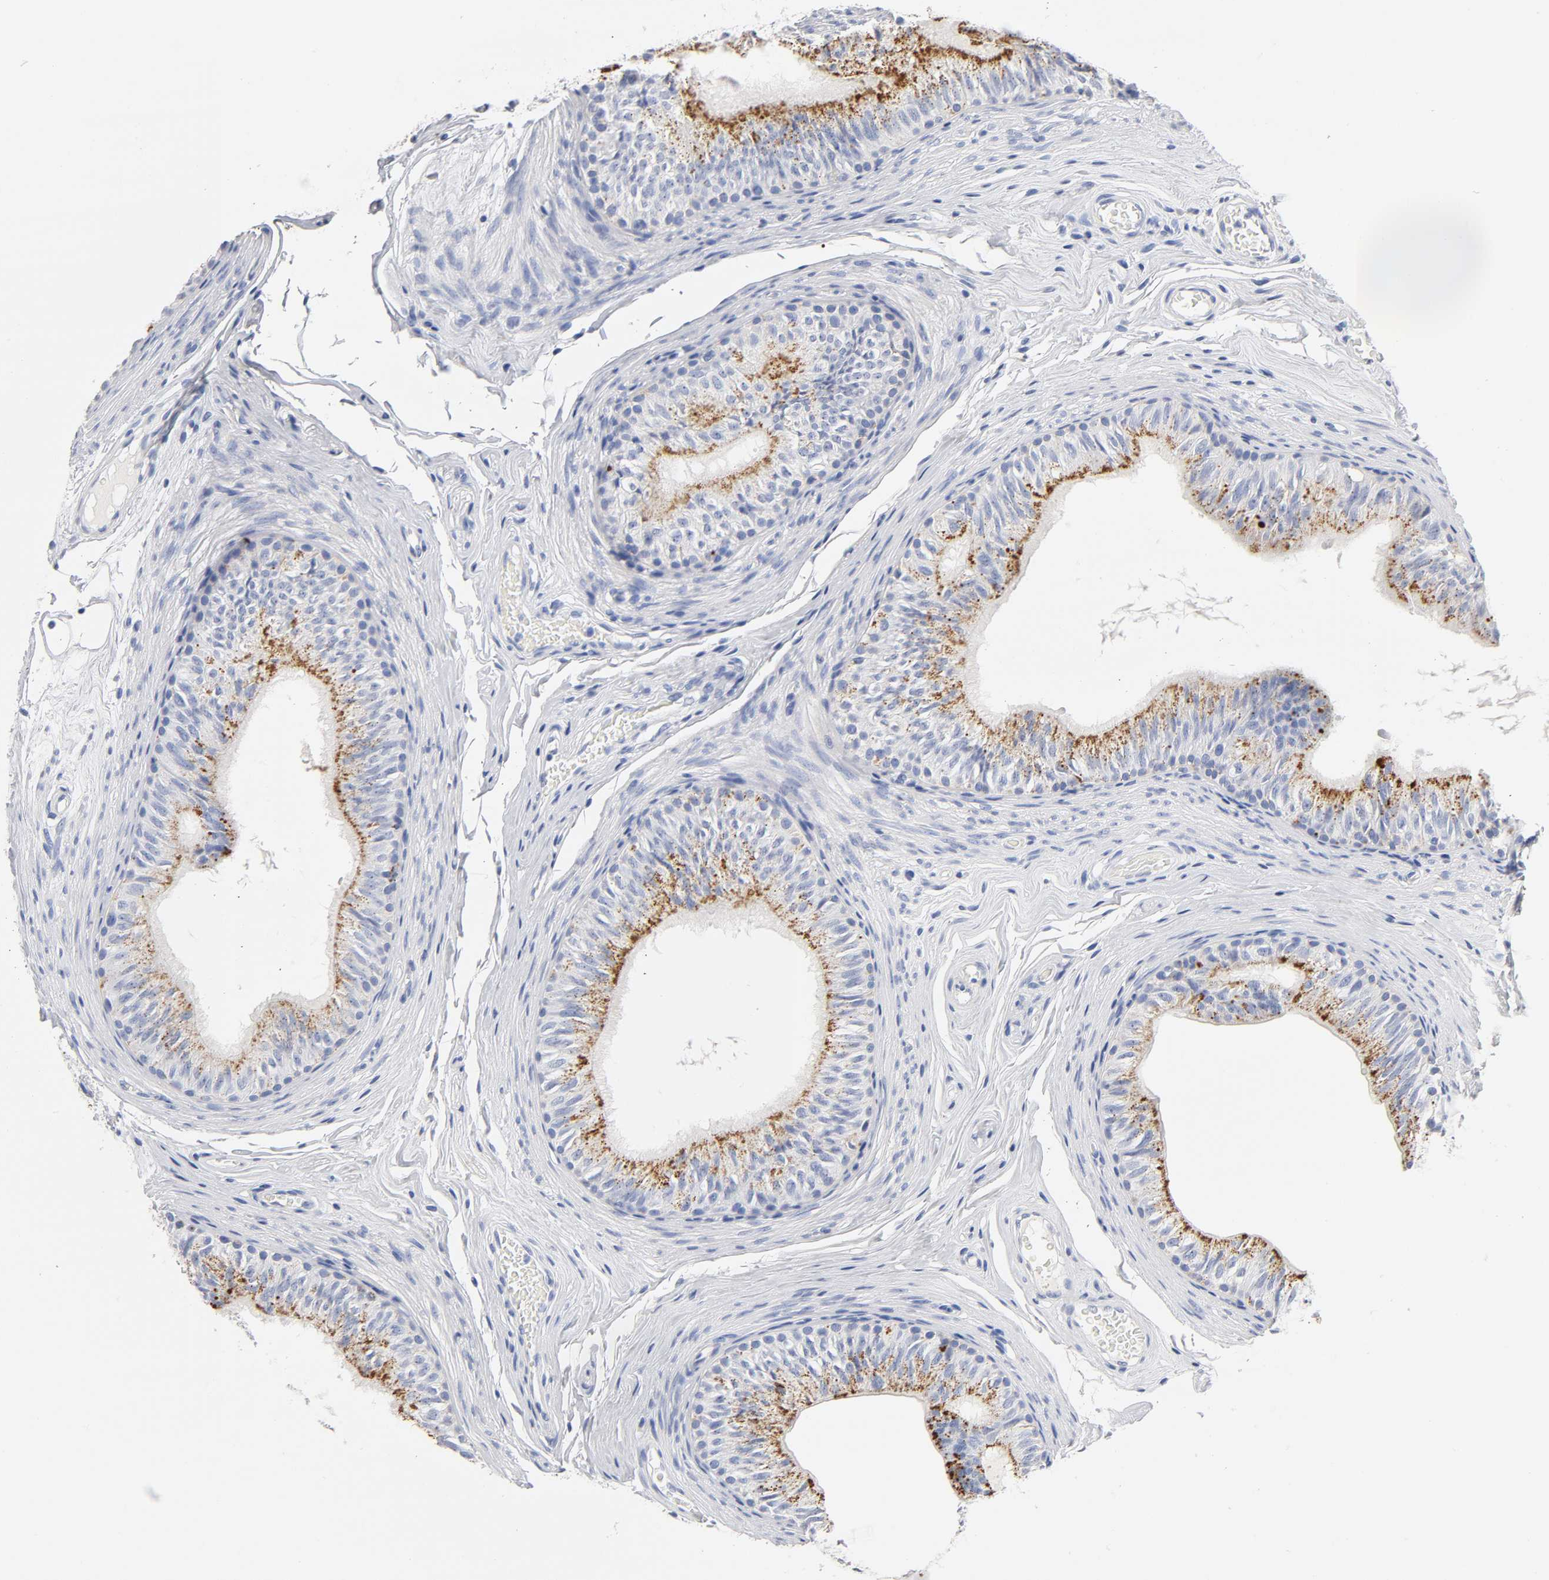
{"staining": {"intensity": "strong", "quantity": "25%-75%", "location": "cytoplasmic/membranous"}, "tissue": "epididymis", "cell_type": "Glandular cells", "image_type": "normal", "snomed": [{"axis": "morphology", "description": "Normal tissue, NOS"}, {"axis": "topography", "description": "Testis"}, {"axis": "topography", "description": "Epididymis"}], "caption": "Normal epididymis was stained to show a protein in brown. There is high levels of strong cytoplasmic/membranous staining in about 25%-75% of glandular cells. Using DAB (3,3'-diaminobenzidine) (brown) and hematoxylin (blue) stains, captured at high magnification using brightfield microscopy.", "gene": "PLP1", "patient": {"sex": "male", "age": 36}}